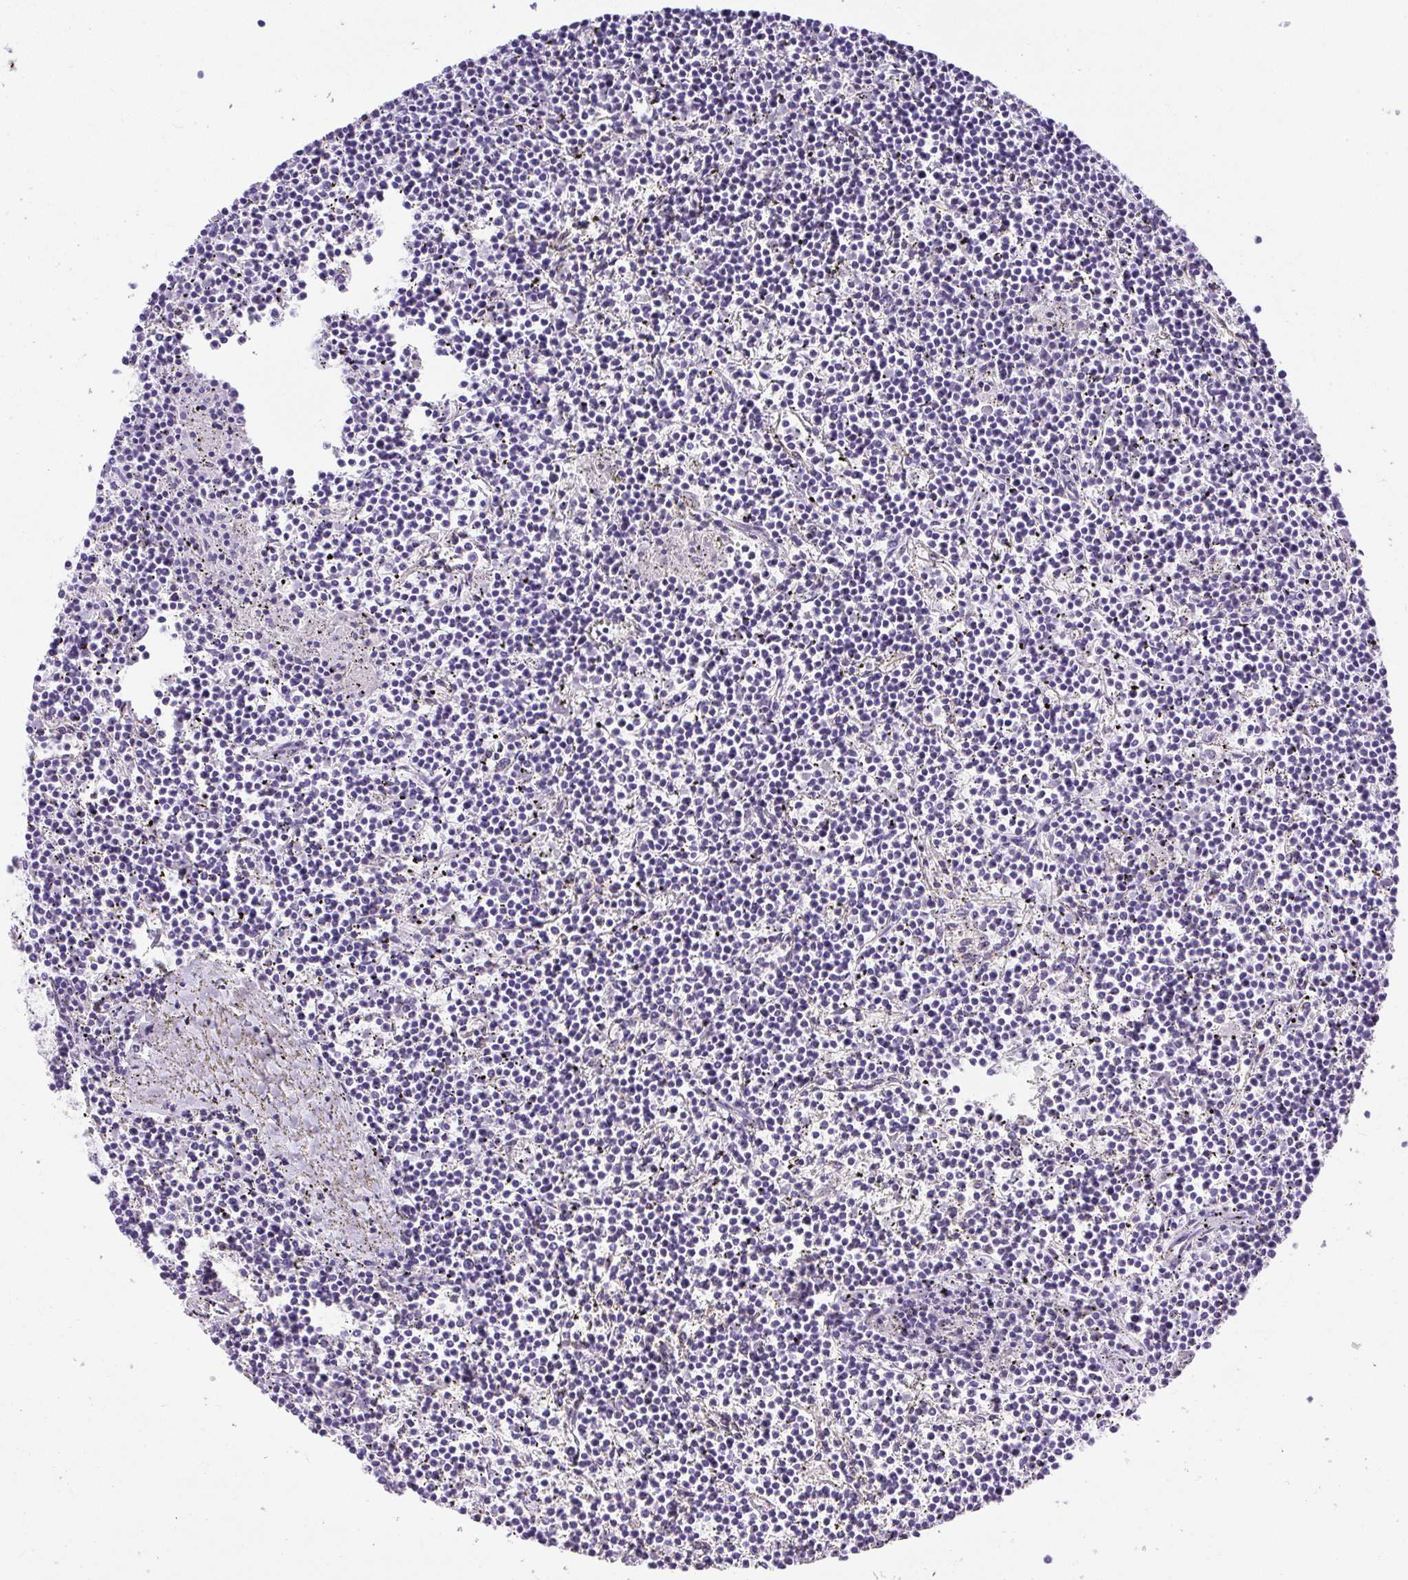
{"staining": {"intensity": "negative", "quantity": "none", "location": "none"}, "tissue": "lymphoma", "cell_type": "Tumor cells", "image_type": "cancer", "snomed": [{"axis": "morphology", "description": "Malignant lymphoma, non-Hodgkin's type, Low grade"}, {"axis": "topography", "description": "Spleen"}], "caption": "Tumor cells show no significant staining in low-grade malignant lymphoma, non-Hodgkin's type.", "gene": "PLPPR3", "patient": {"sex": "female", "age": 19}}